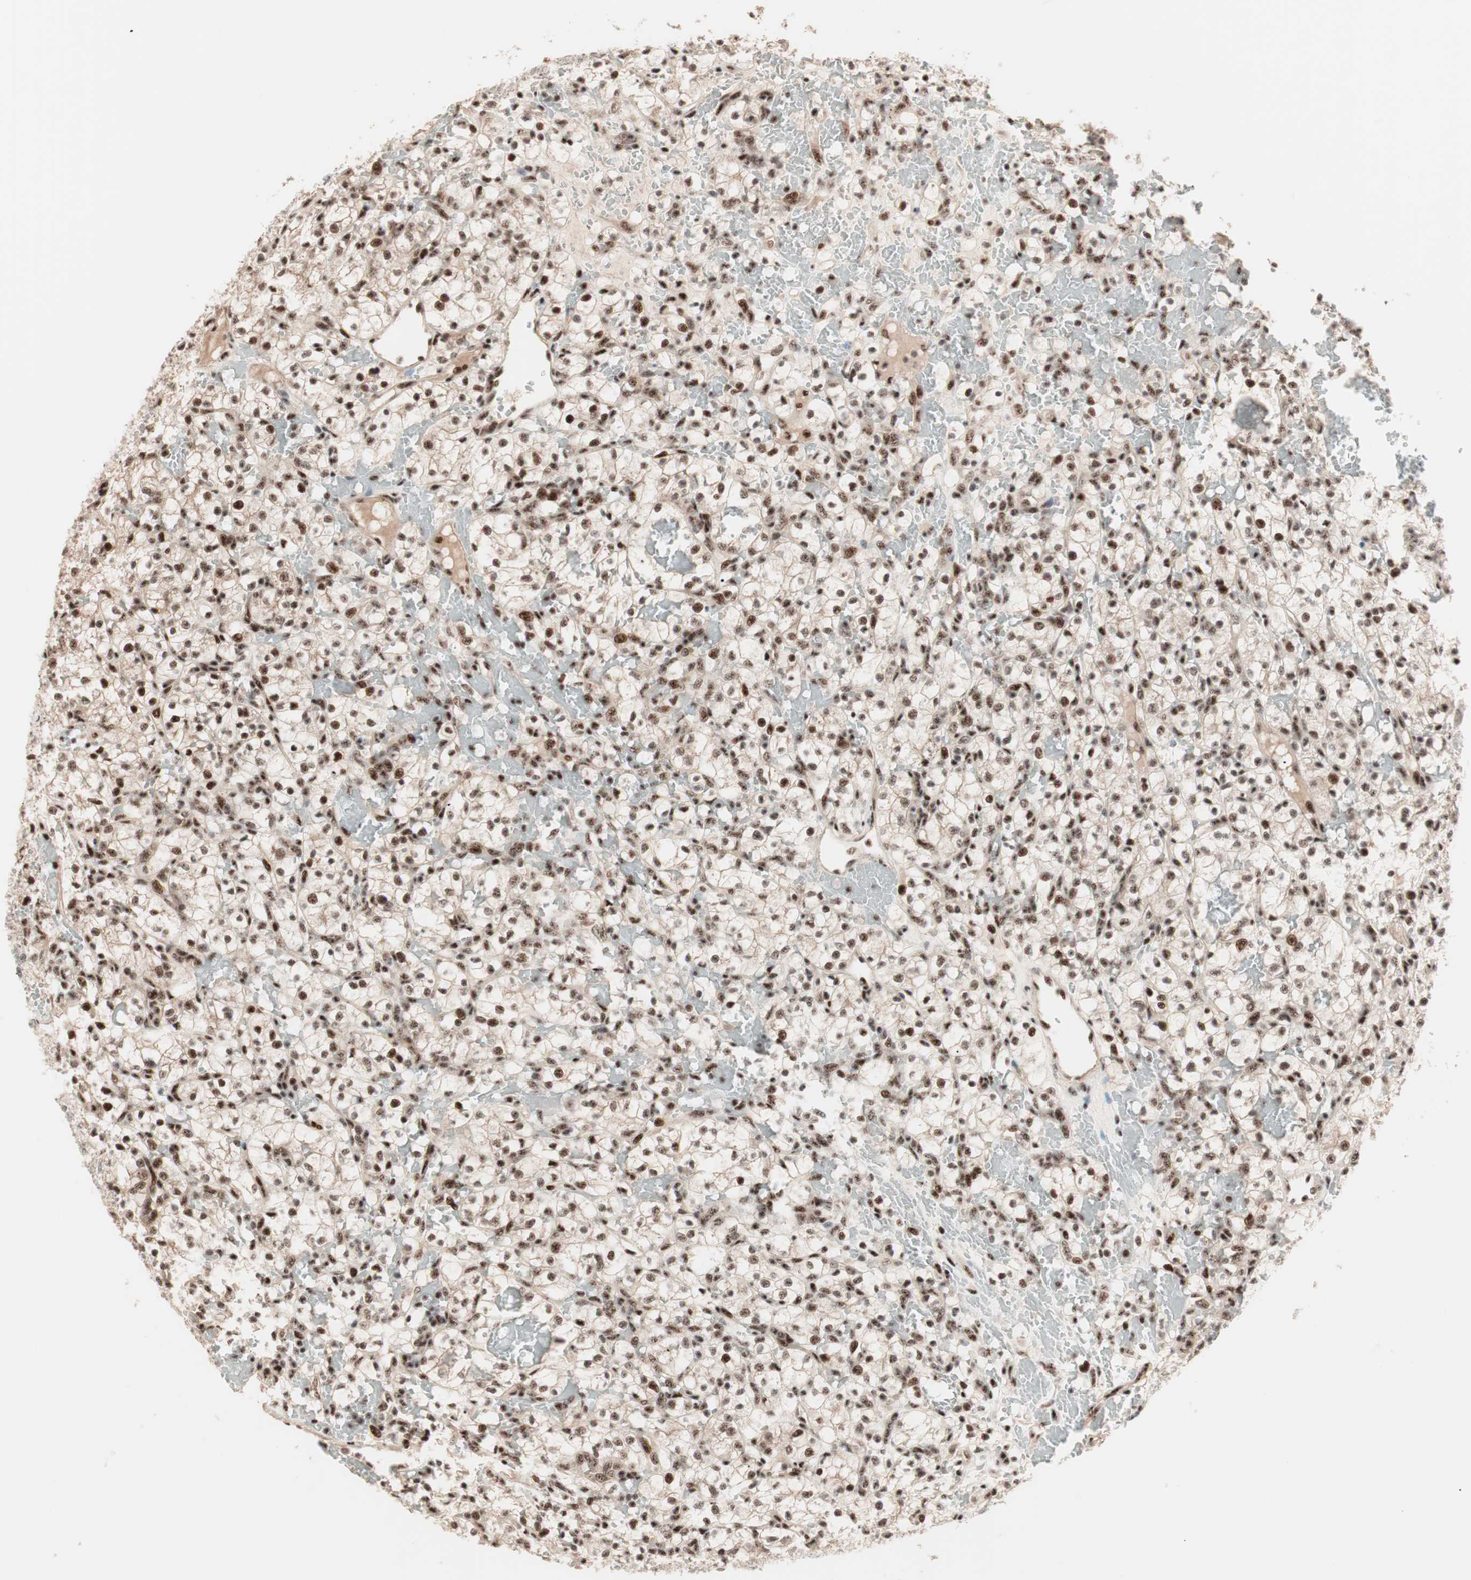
{"staining": {"intensity": "moderate", "quantity": ">75%", "location": "nuclear"}, "tissue": "renal cancer", "cell_type": "Tumor cells", "image_type": "cancer", "snomed": [{"axis": "morphology", "description": "Adenocarcinoma, NOS"}, {"axis": "topography", "description": "Kidney"}], "caption": "Approximately >75% of tumor cells in human adenocarcinoma (renal) reveal moderate nuclear protein positivity as visualized by brown immunohistochemical staining.", "gene": "NR5A2", "patient": {"sex": "female", "age": 60}}